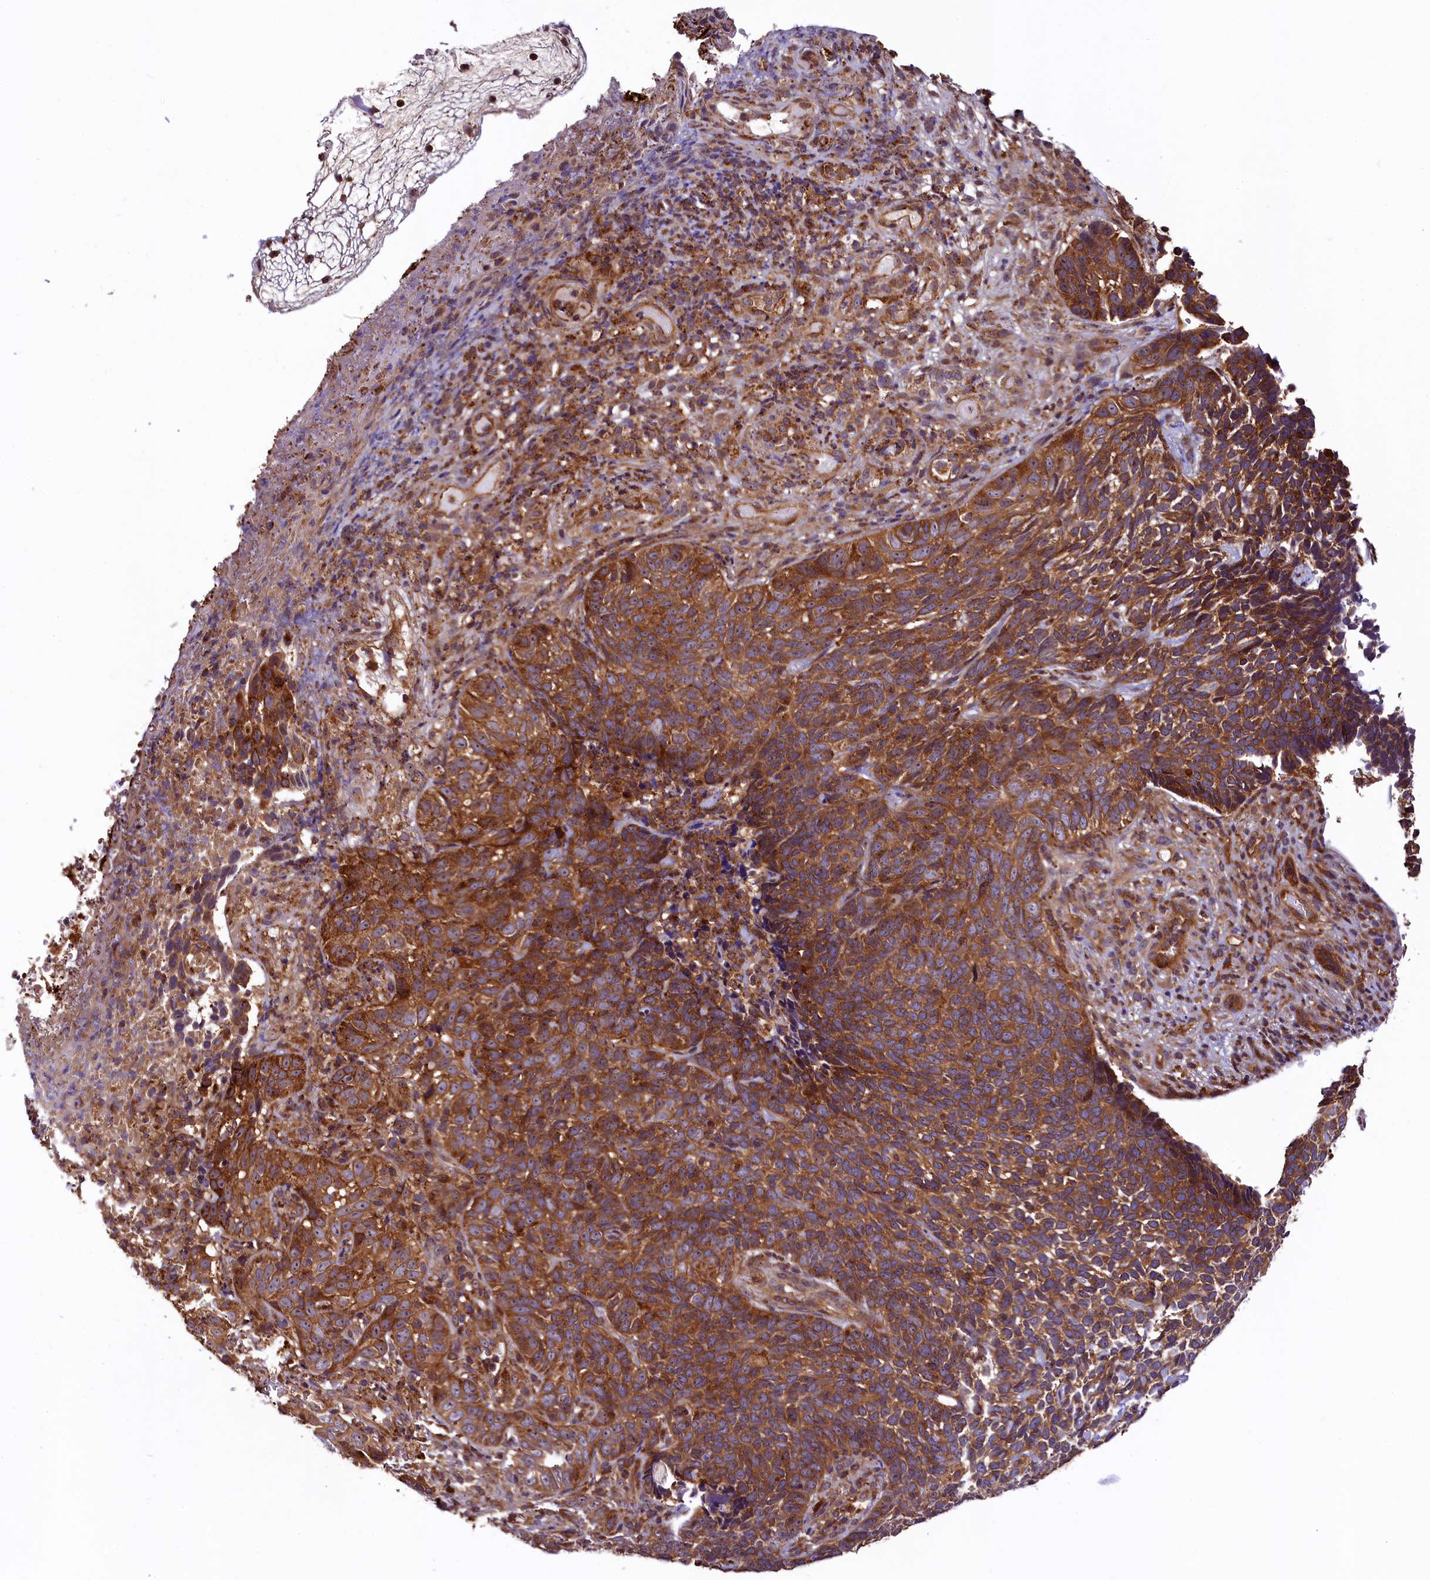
{"staining": {"intensity": "strong", "quantity": ">75%", "location": "cytoplasmic/membranous"}, "tissue": "skin cancer", "cell_type": "Tumor cells", "image_type": "cancer", "snomed": [{"axis": "morphology", "description": "Basal cell carcinoma"}, {"axis": "topography", "description": "Skin"}], "caption": "Strong cytoplasmic/membranous expression is identified in about >75% of tumor cells in skin cancer (basal cell carcinoma).", "gene": "VPS35", "patient": {"sex": "female", "age": 84}}